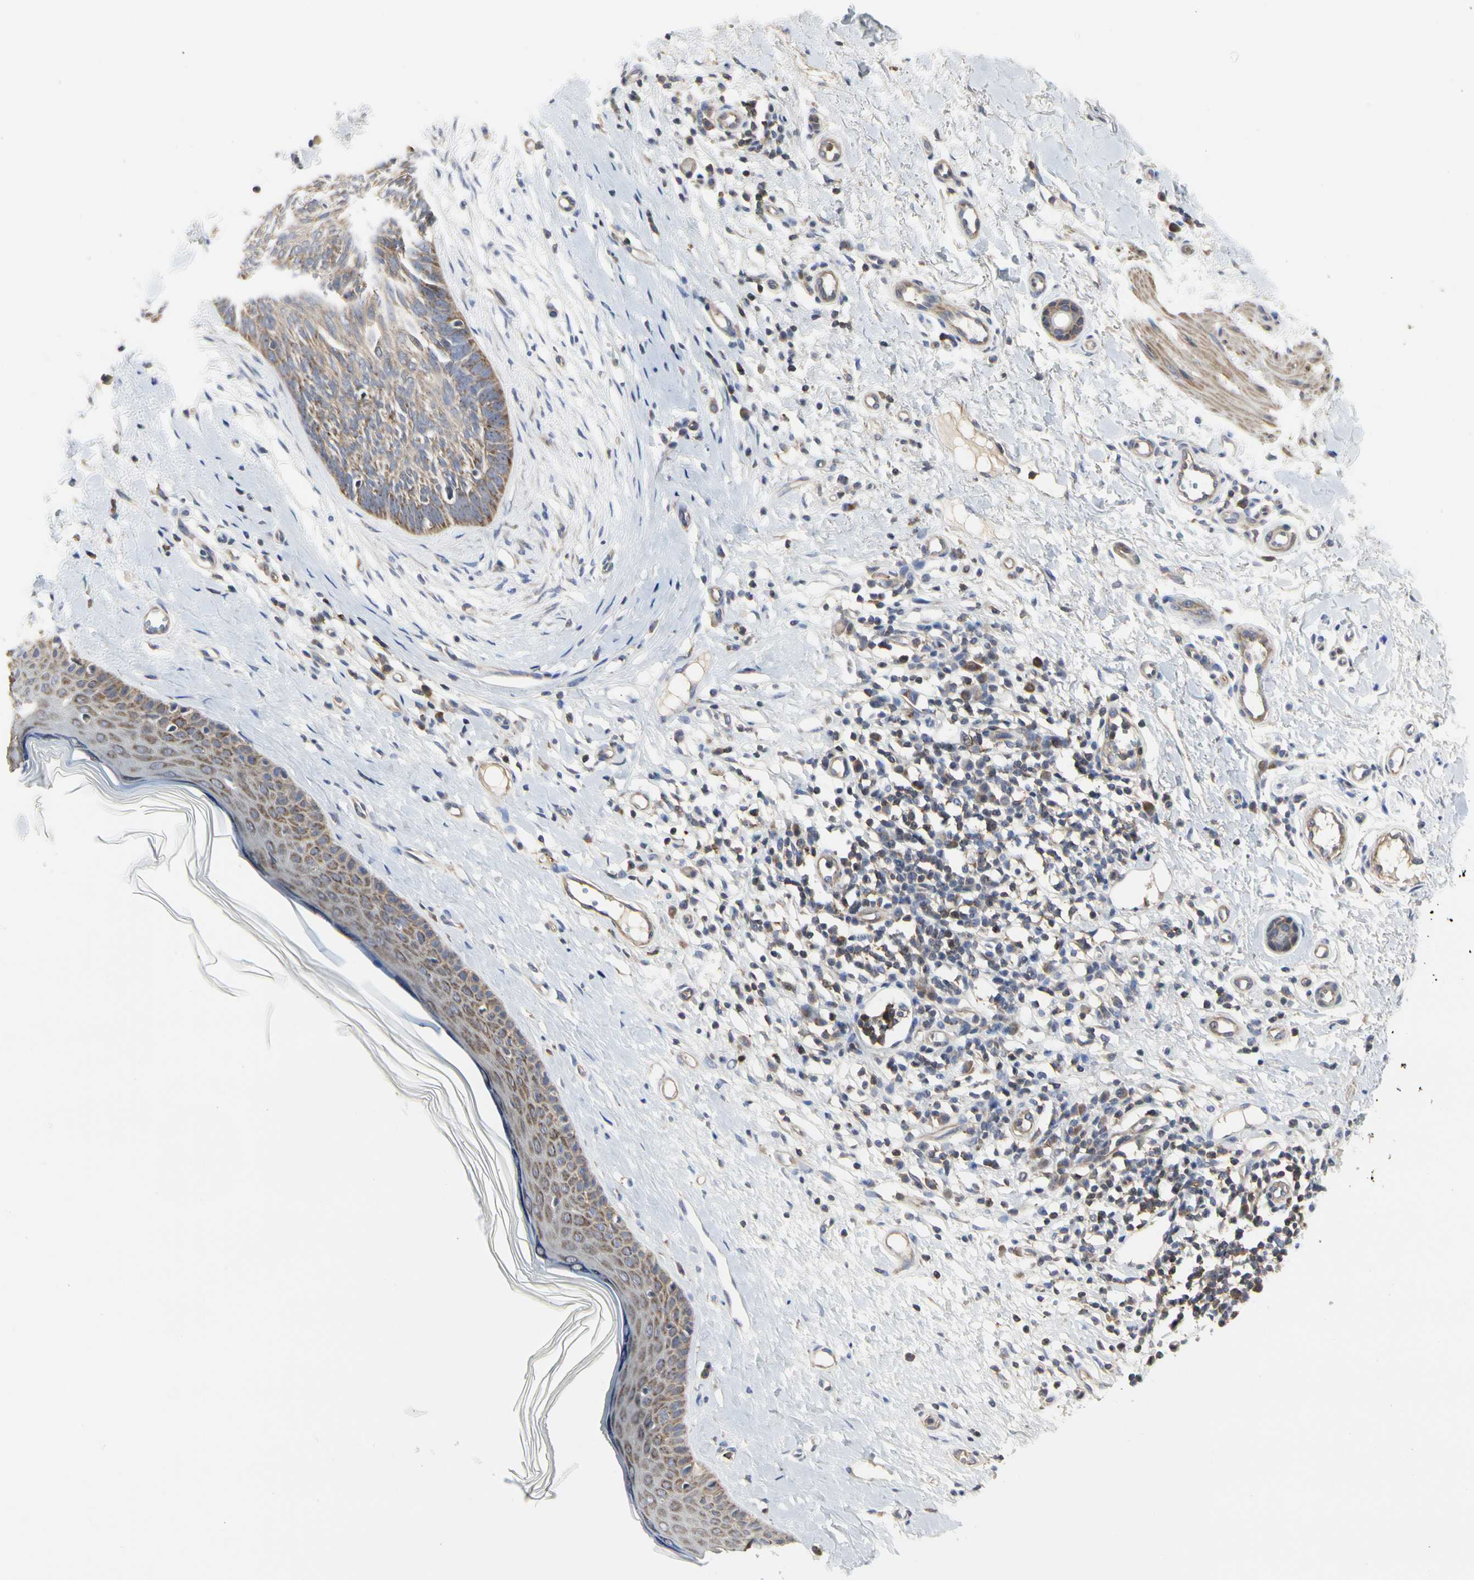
{"staining": {"intensity": "moderate", "quantity": ">75%", "location": "cytoplasmic/membranous"}, "tissue": "skin cancer", "cell_type": "Tumor cells", "image_type": "cancer", "snomed": [{"axis": "morphology", "description": "Normal tissue, NOS"}, {"axis": "morphology", "description": "Basal cell carcinoma"}, {"axis": "topography", "description": "Skin"}], "caption": "Moderate cytoplasmic/membranous expression for a protein is present in approximately >75% of tumor cells of skin cancer (basal cell carcinoma) using immunohistochemistry (IHC).", "gene": "SHANK2", "patient": {"sex": "male", "age": 71}}